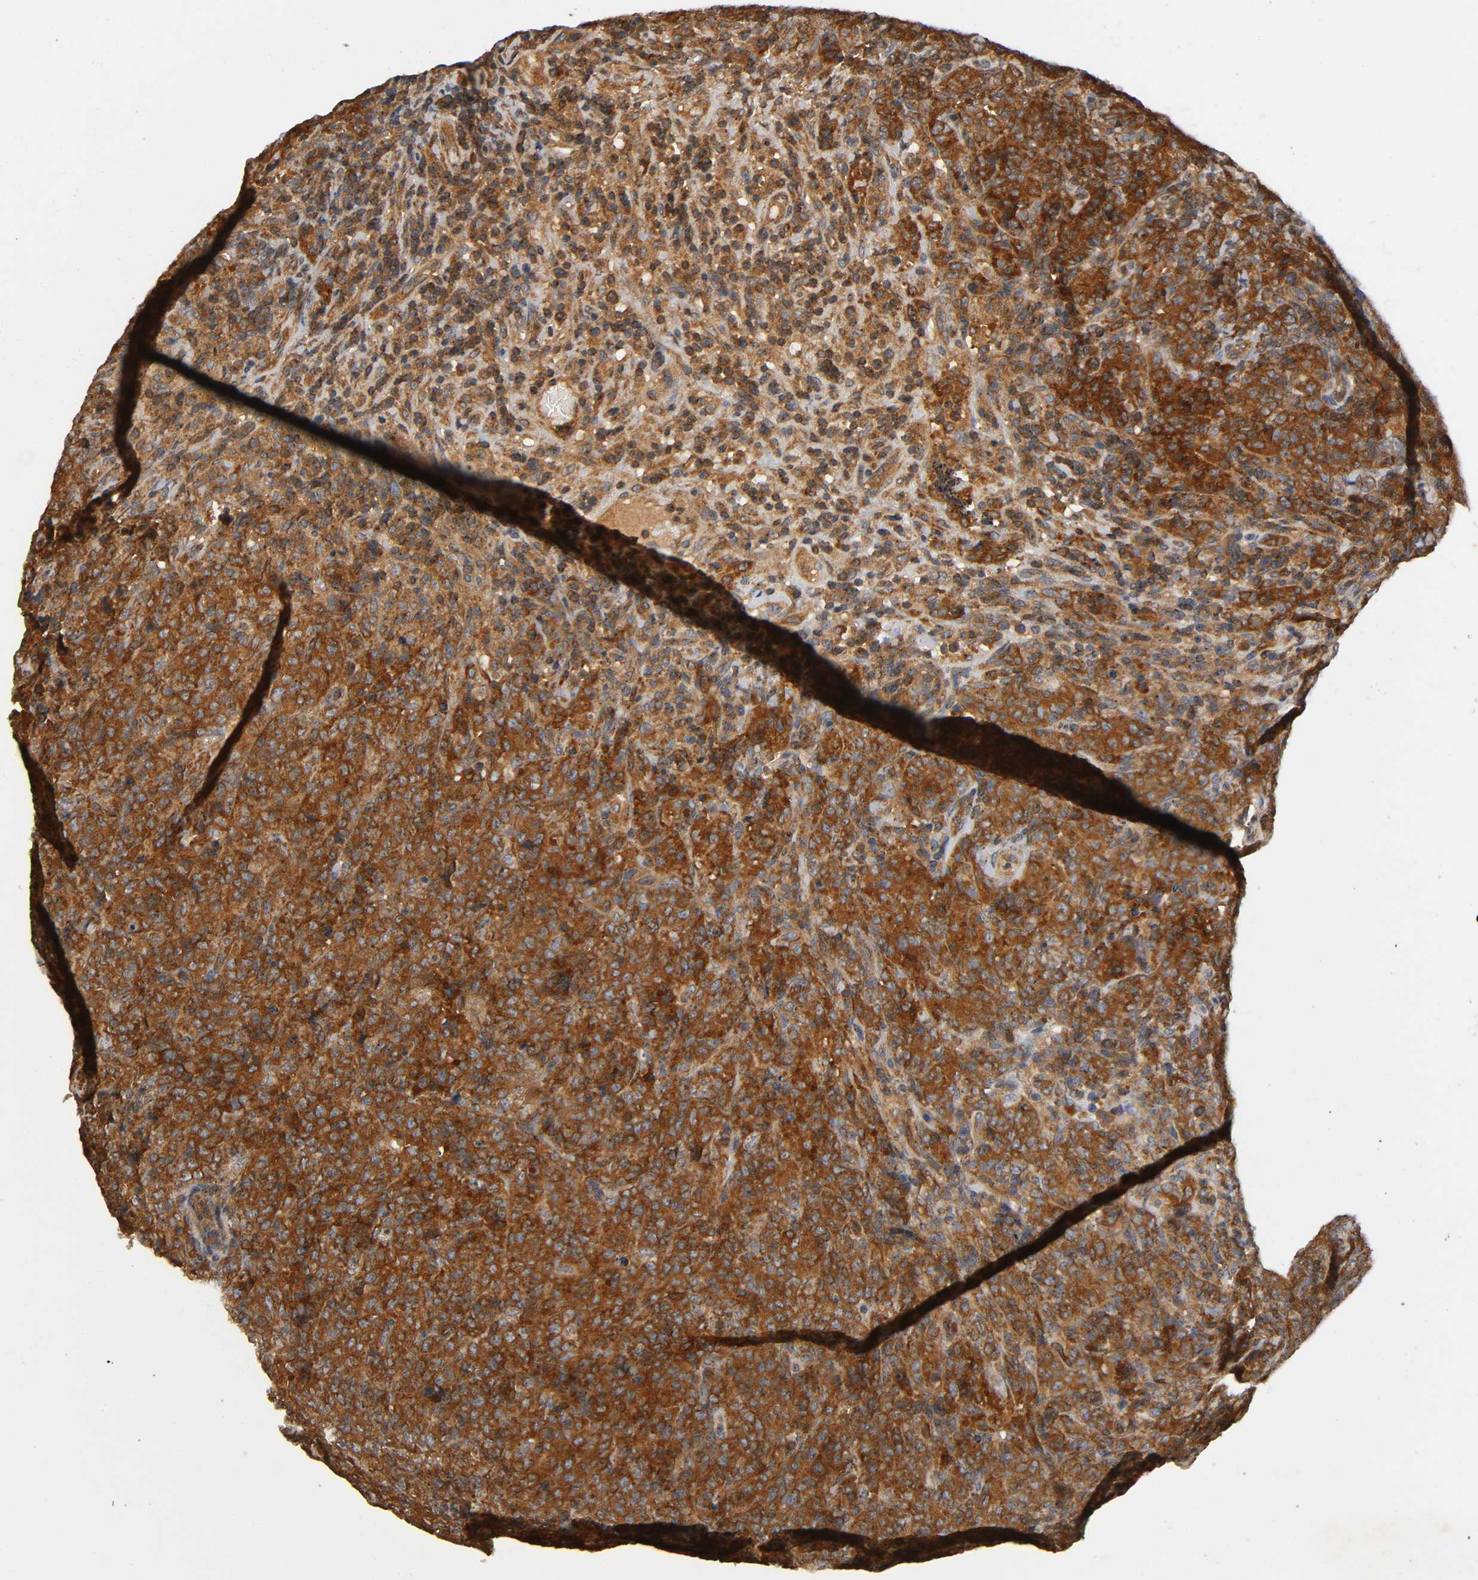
{"staining": {"intensity": "strong", "quantity": ">75%", "location": "cytoplasmic/membranous"}, "tissue": "lymphoma", "cell_type": "Tumor cells", "image_type": "cancer", "snomed": [{"axis": "morphology", "description": "Malignant lymphoma, non-Hodgkin's type, High grade"}, {"axis": "topography", "description": "Tonsil"}], "caption": "DAB immunohistochemical staining of human lymphoma displays strong cytoplasmic/membranous protein staining in about >75% of tumor cells. (Stains: DAB in brown, nuclei in blue, Microscopy: brightfield microscopy at high magnification).", "gene": "IKBKB", "patient": {"sex": "female", "age": 36}}